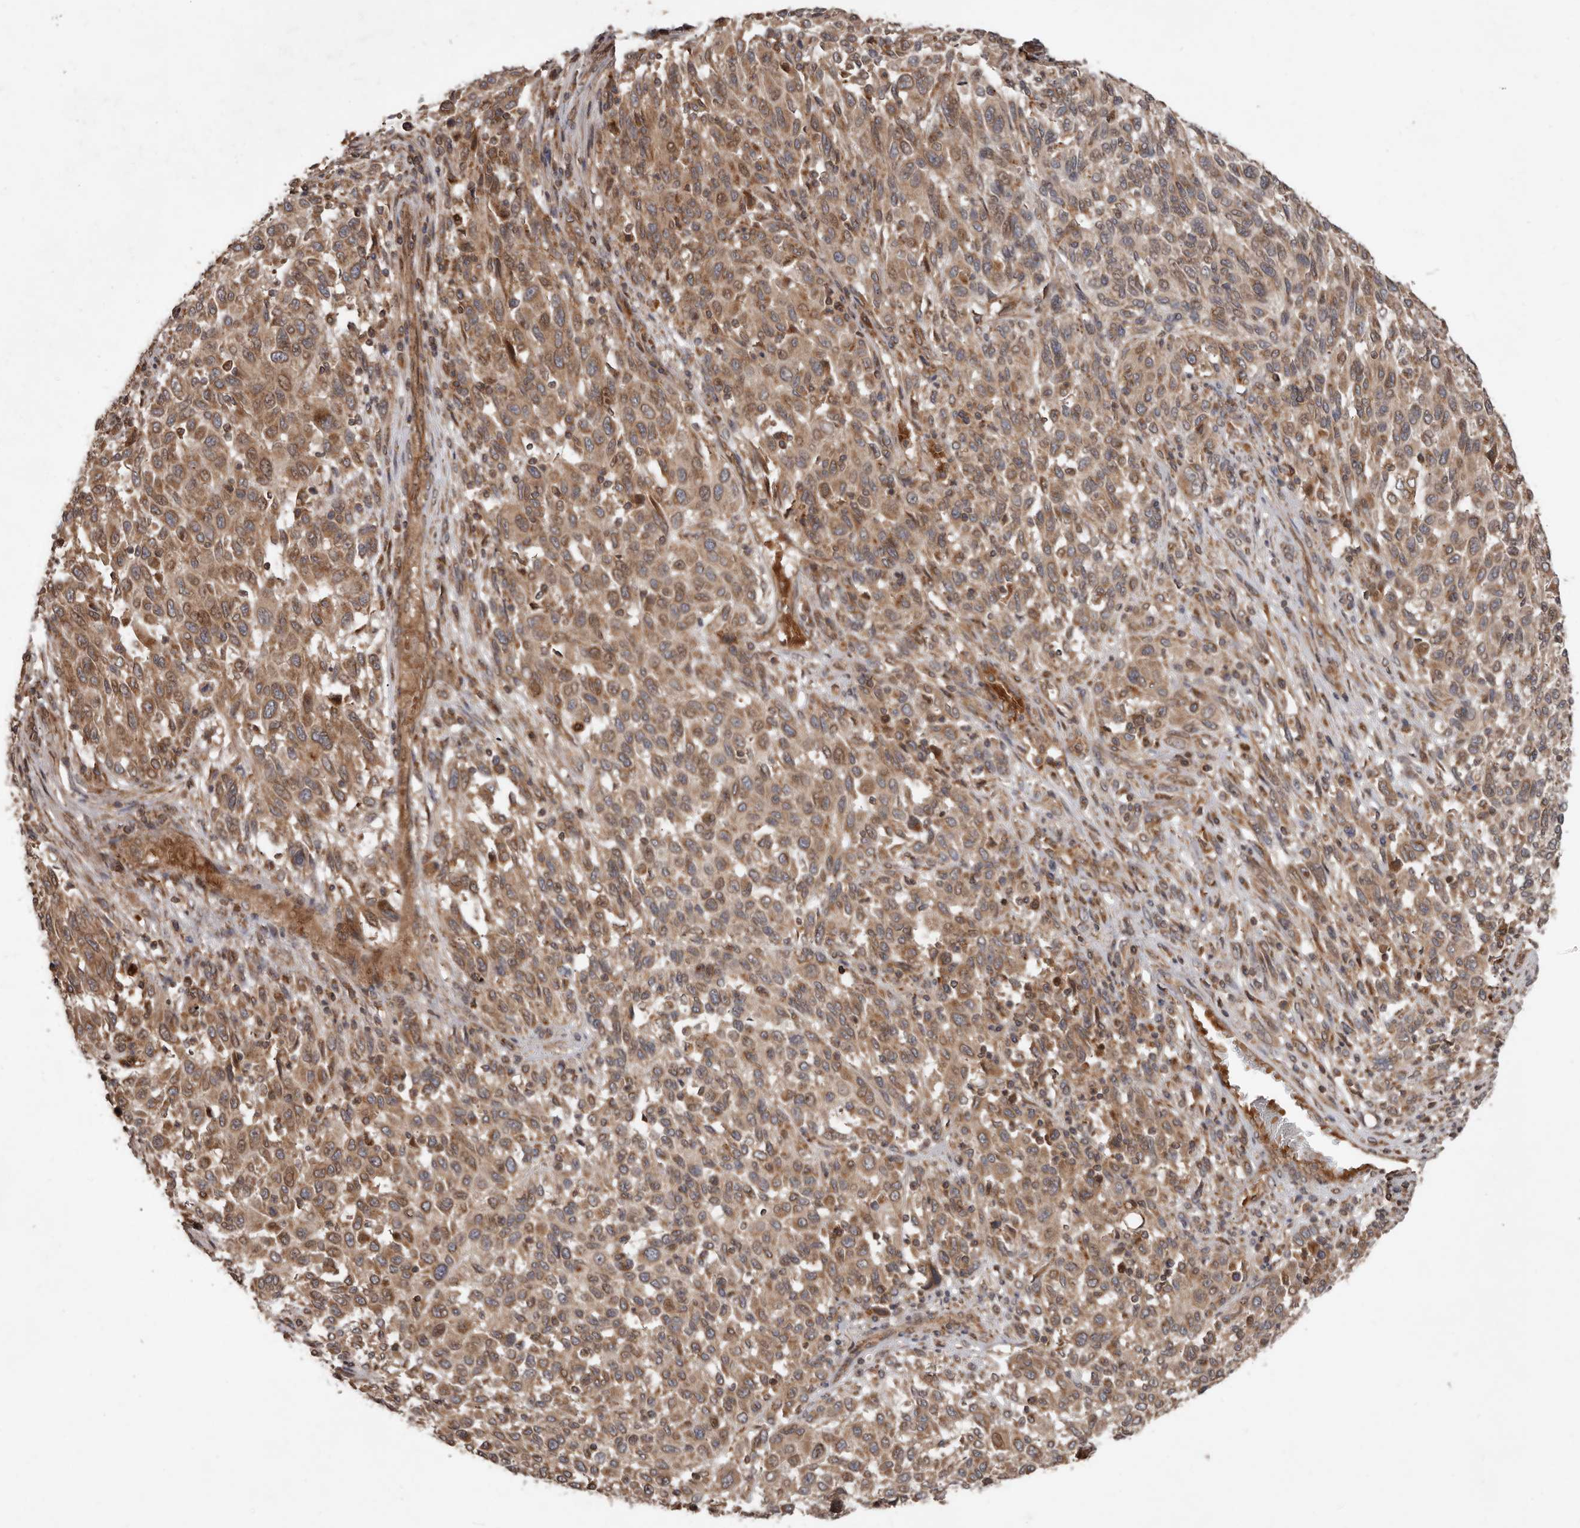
{"staining": {"intensity": "moderate", "quantity": ">75%", "location": "cytoplasmic/membranous"}, "tissue": "melanoma", "cell_type": "Tumor cells", "image_type": "cancer", "snomed": [{"axis": "morphology", "description": "Malignant melanoma, Metastatic site"}, {"axis": "topography", "description": "Lymph node"}], "caption": "Melanoma was stained to show a protein in brown. There is medium levels of moderate cytoplasmic/membranous staining in about >75% of tumor cells.", "gene": "STK36", "patient": {"sex": "male", "age": 61}}